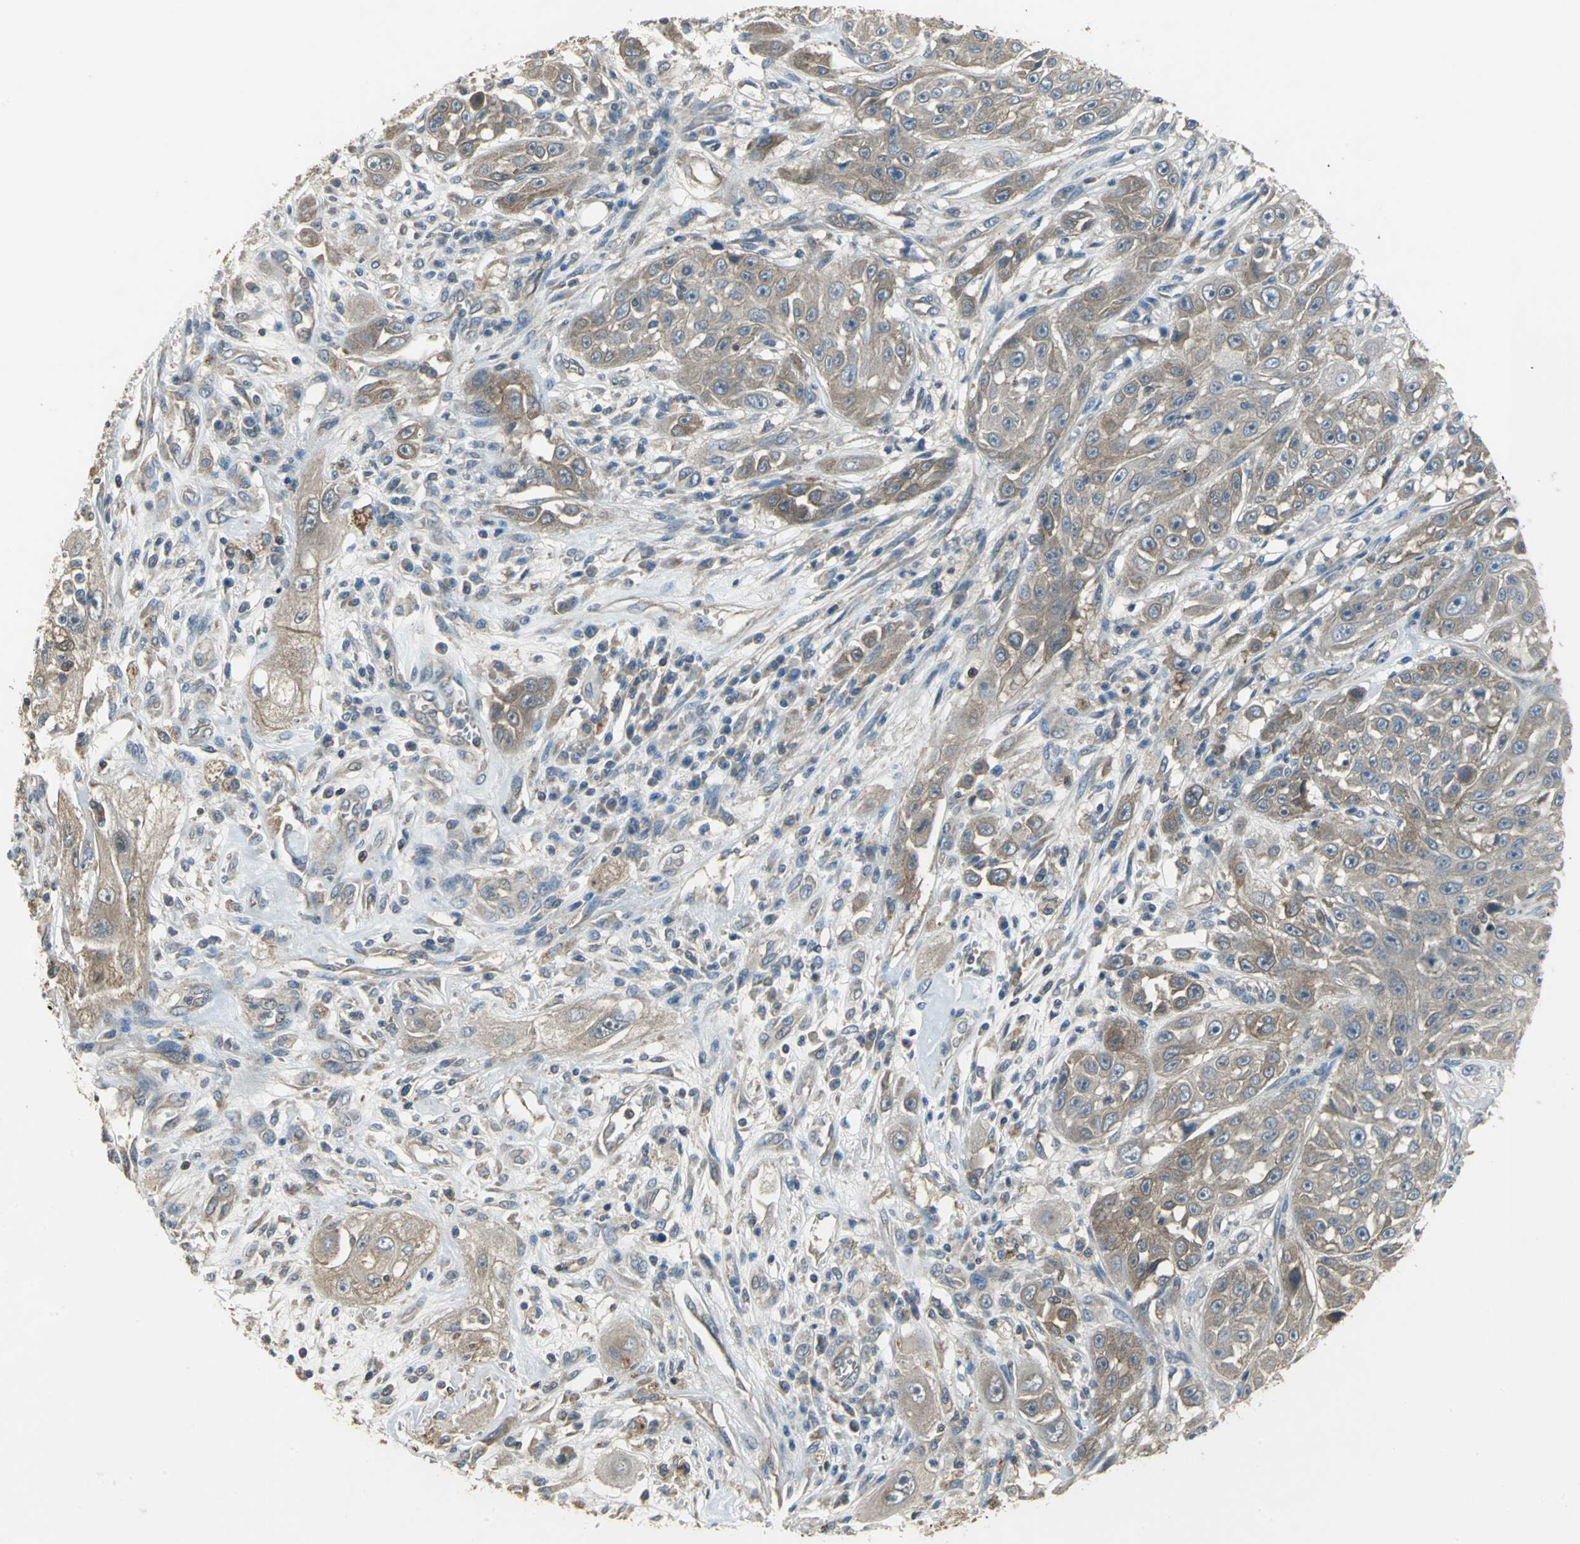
{"staining": {"intensity": "moderate", "quantity": ">75%", "location": "cytoplasmic/membranous"}, "tissue": "skin cancer", "cell_type": "Tumor cells", "image_type": "cancer", "snomed": [{"axis": "morphology", "description": "Squamous cell carcinoma, NOS"}, {"axis": "topography", "description": "Skin"}], "caption": "Brown immunohistochemical staining in human skin cancer shows moderate cytoplasmic/membranous expression in approximately >75% of tumor cells.", "gene": "MET", "patient": {"sex": "male", "age": 75}}